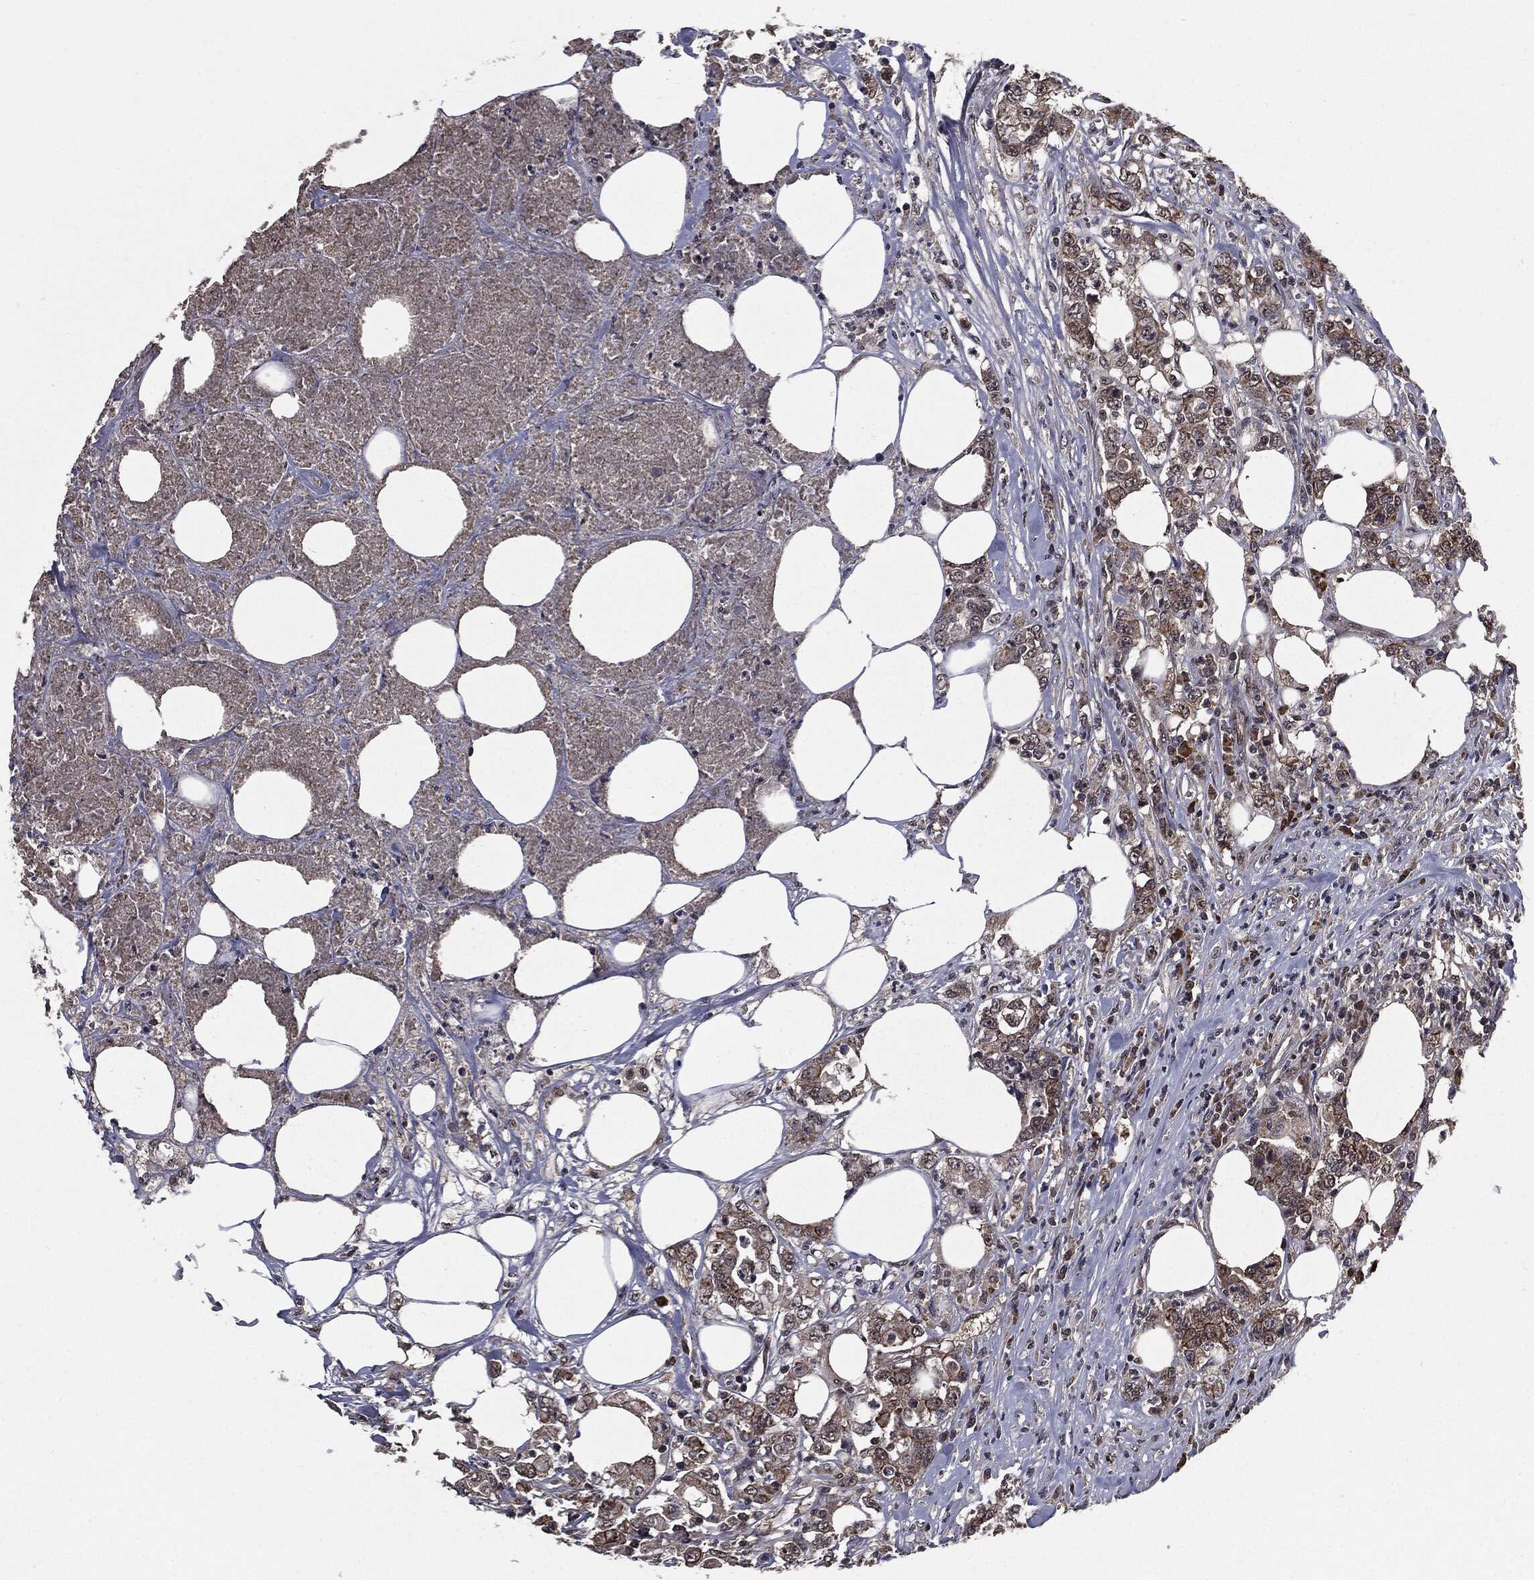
{"staining": {"intensity": "moderate", "quantity": "25%-75%", "location": "cytoplasmic/membranous"}, "tissue": "colorectal cancer", "cell_type": "Tumor cells", "image_type": "cancer", "snomed": [{"axis": "morphology", "description": "Adenocarcinoma, NOS"}, {"axis": "topography", "description": "Colon"}], "caption": "IHC histopathology image of colorectal cancer (adenocarcinoma) stained for a protein (brown), which reveals medium levels of moderate cytoplasmic/membranous positivity in about 25%-75% of tumor cells.", "gene": "PTPA", "patient": {"sex": "female", "age": 48}}